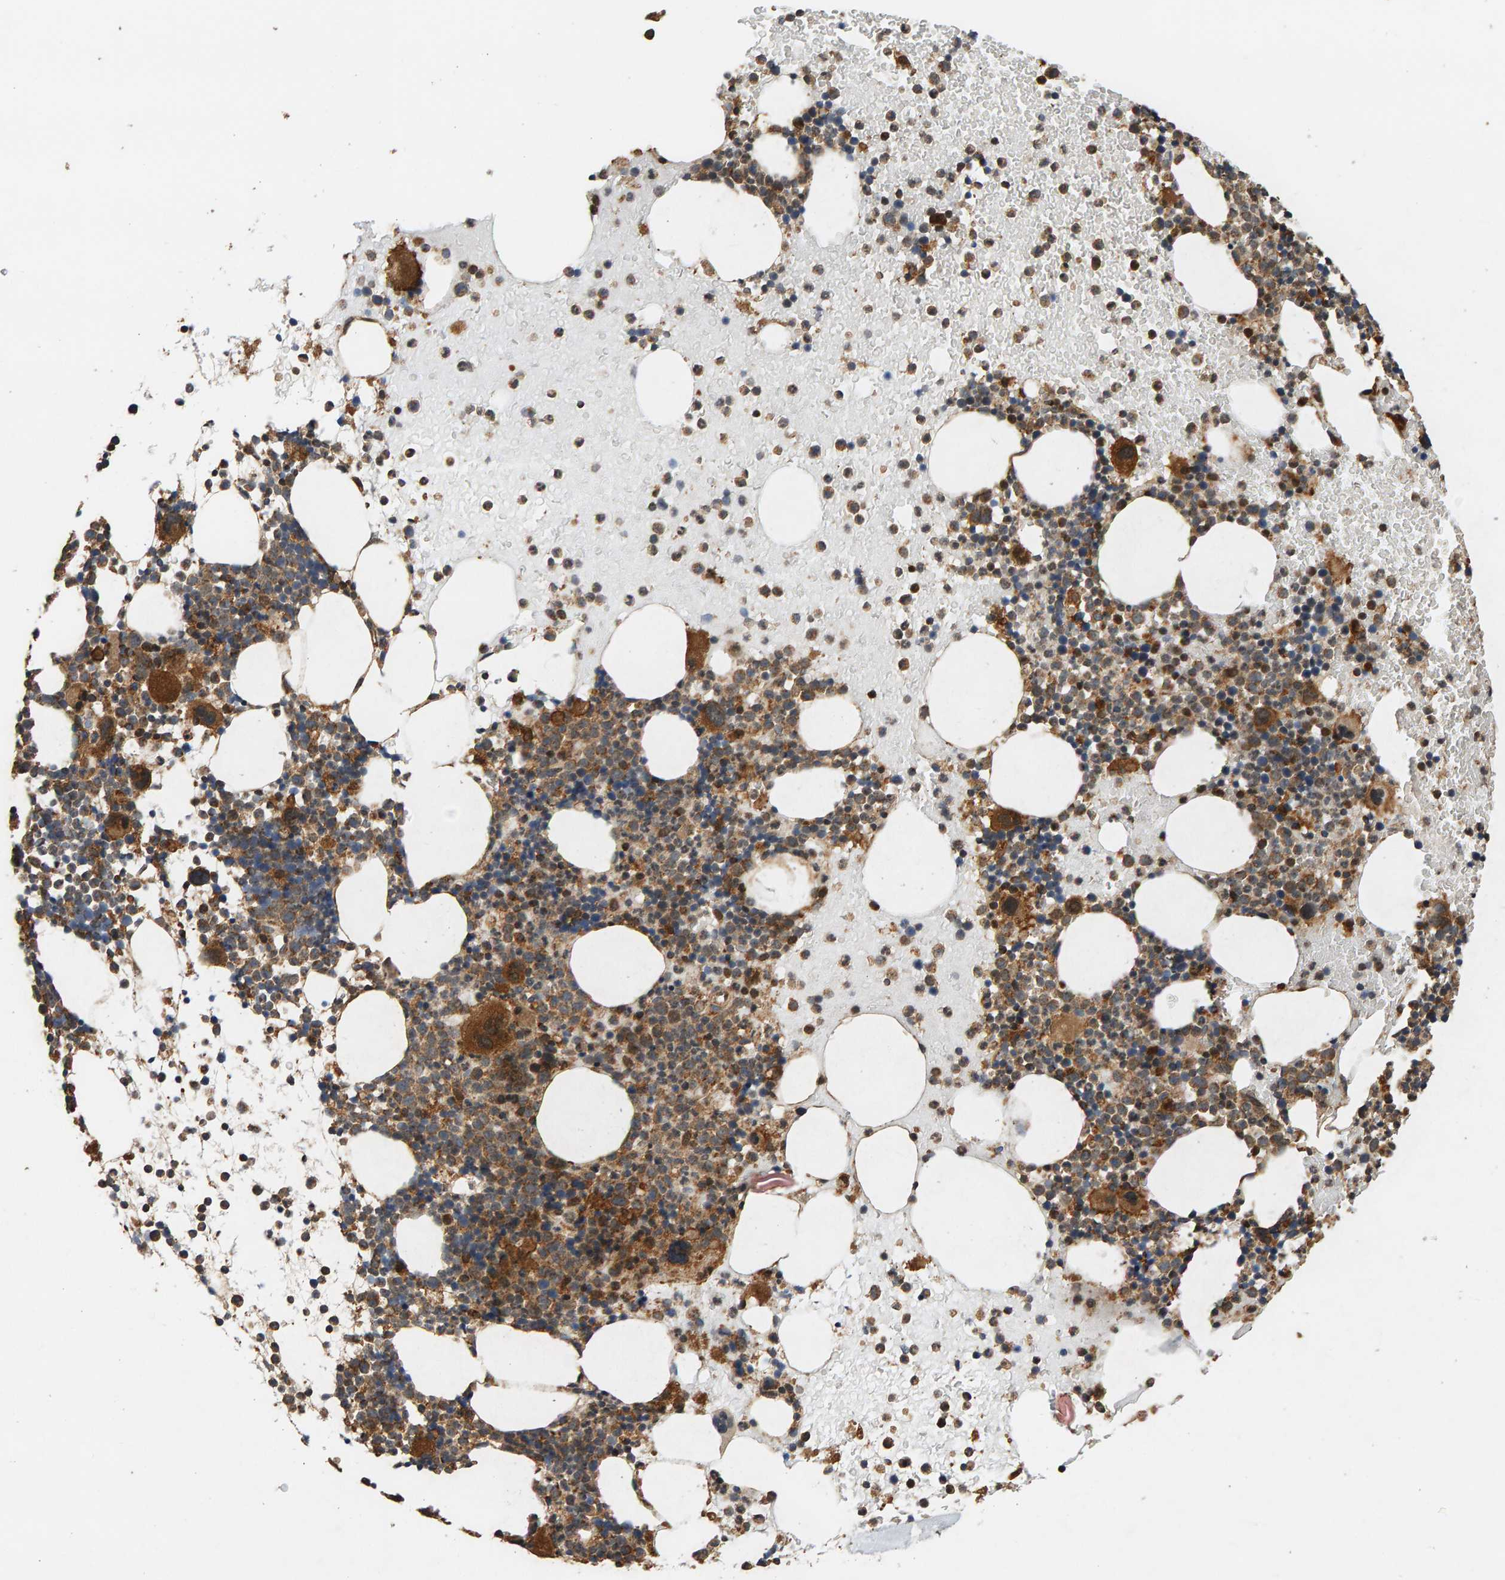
{"staining": {"intensity": "moderate", "quantity": ">75%", "location": "cytoplasmic/membranous"}, "tissue": "bone marrow", "cell_type": "Hematopoietic cells", "image_type": "normal", "snomed": [{"axis": "morphology", "description": "Normal tissue, NOS"}, {"axis": "morphology", "description": "Inflammation, NOS"}, {"axis": "topography", "description": "Bone marrow"}], "caption": "Benign bone marrow exhibits moderate cytoplasmic/membranous positivity in approximately >75% of hematopoietic cells Using DAB (3,3'-diaminobenzidine) (brown) and hematoxylin (blue) stains, captured at high magnification using brightfield microscopy..", "gene": "GSTK1", "patient": {"sex": "male", "age": 78}}